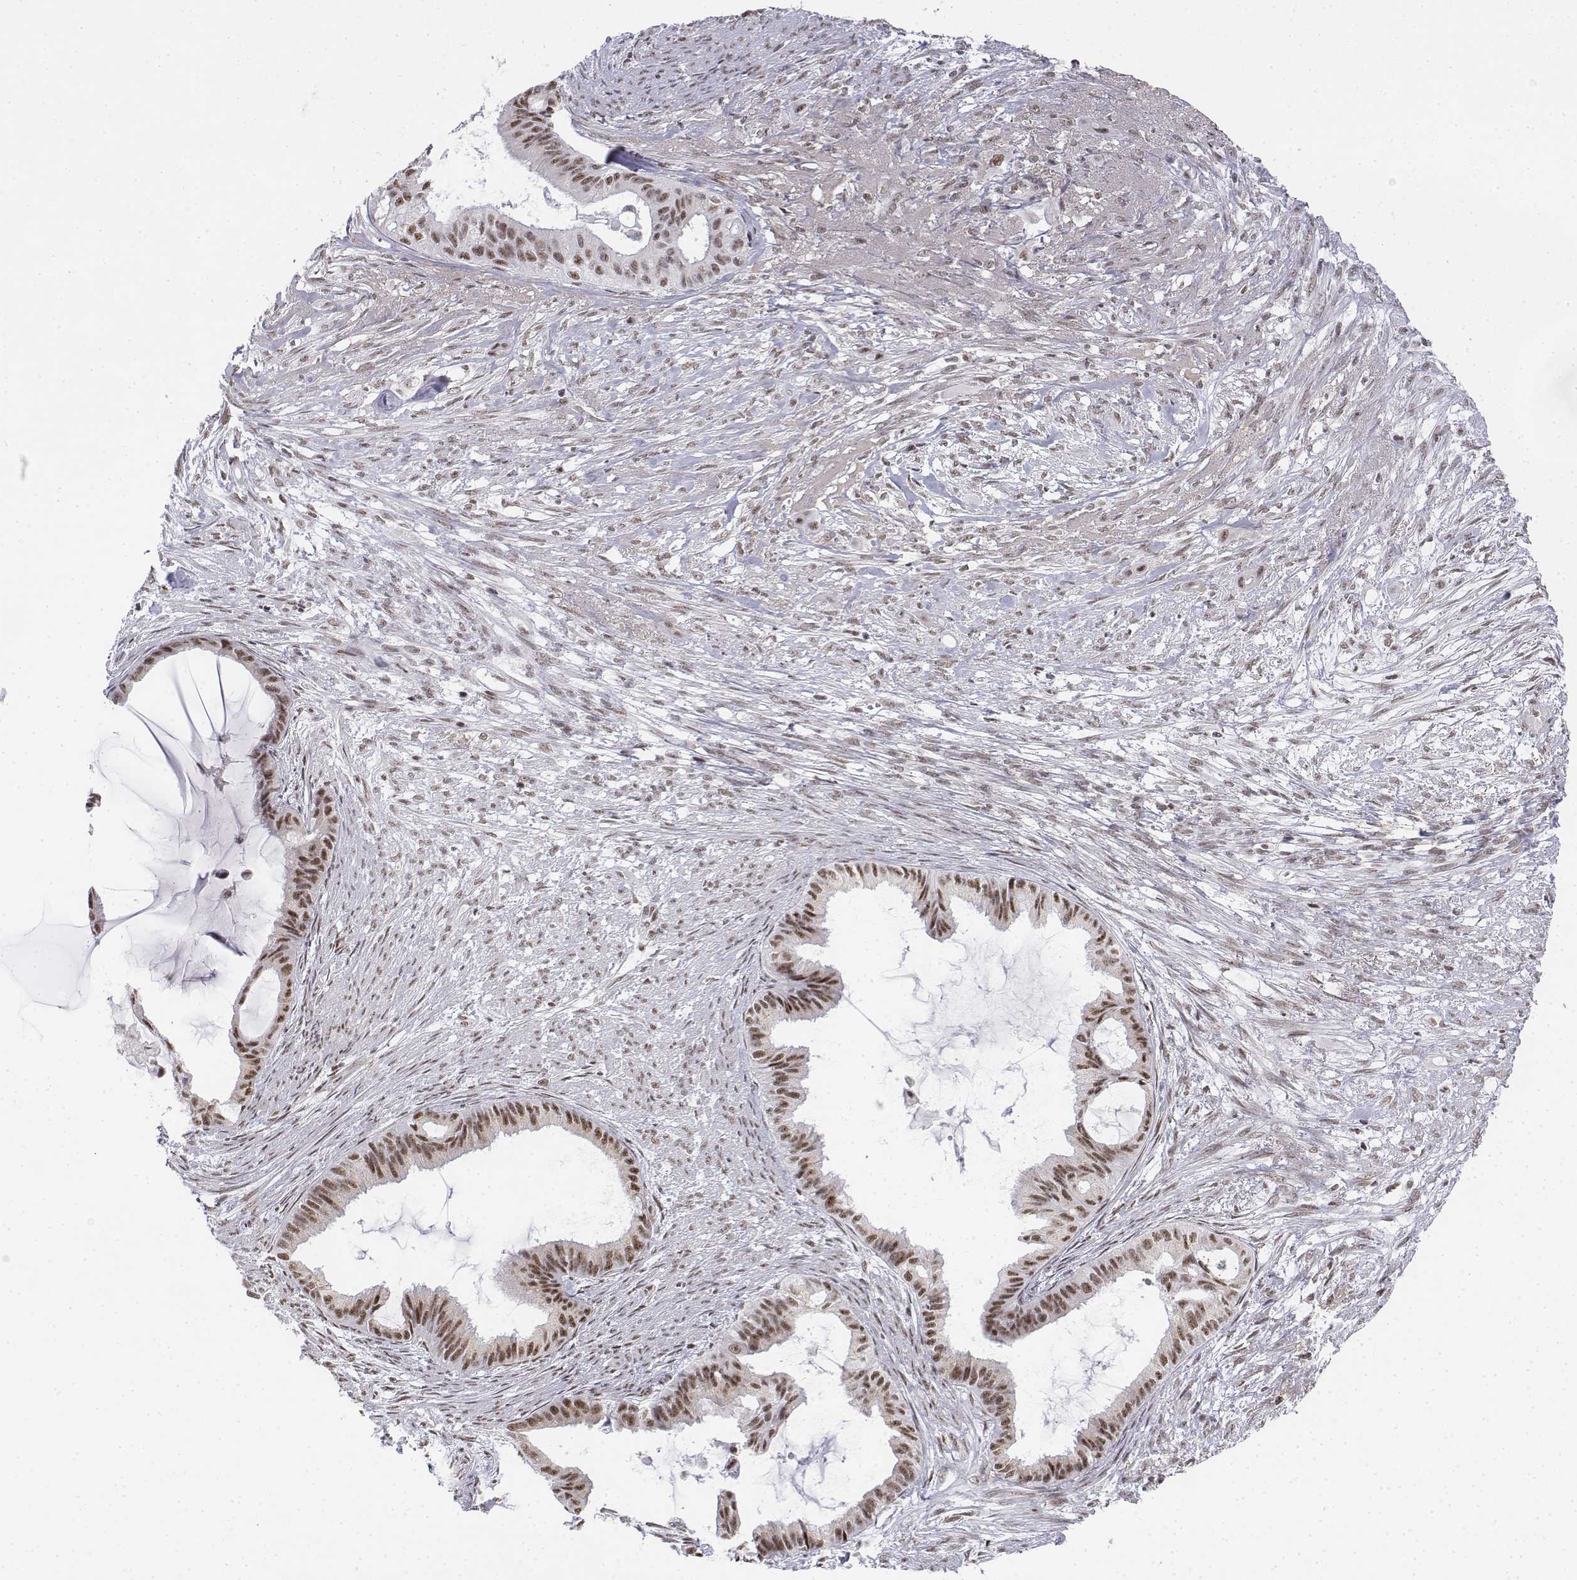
{"staining": {"intensity": "moderate", "quantity": ">75%", "location": "nuclear"}, "tissue": "endometrial cancer", "cell_type": "Tumor cells", "image_type": "cancer", "snomed": [{"axis": "morphology", "description": "Adenocarcinoma, NOS"}, {"axis": "topography", "description": "Endometrium"}], "caption": "Immunohistochemistry histopathology image of neoplastic tissue: human endometrial adenocarcinoma stained using immunohistochemistry displays medium levels of moderate protein expression localized specifically in the nuclear of tumor cells, appearing as a nuclear brown color.", "gene": "SETD1A", "patient": {"sex": "female", "age": 86}}